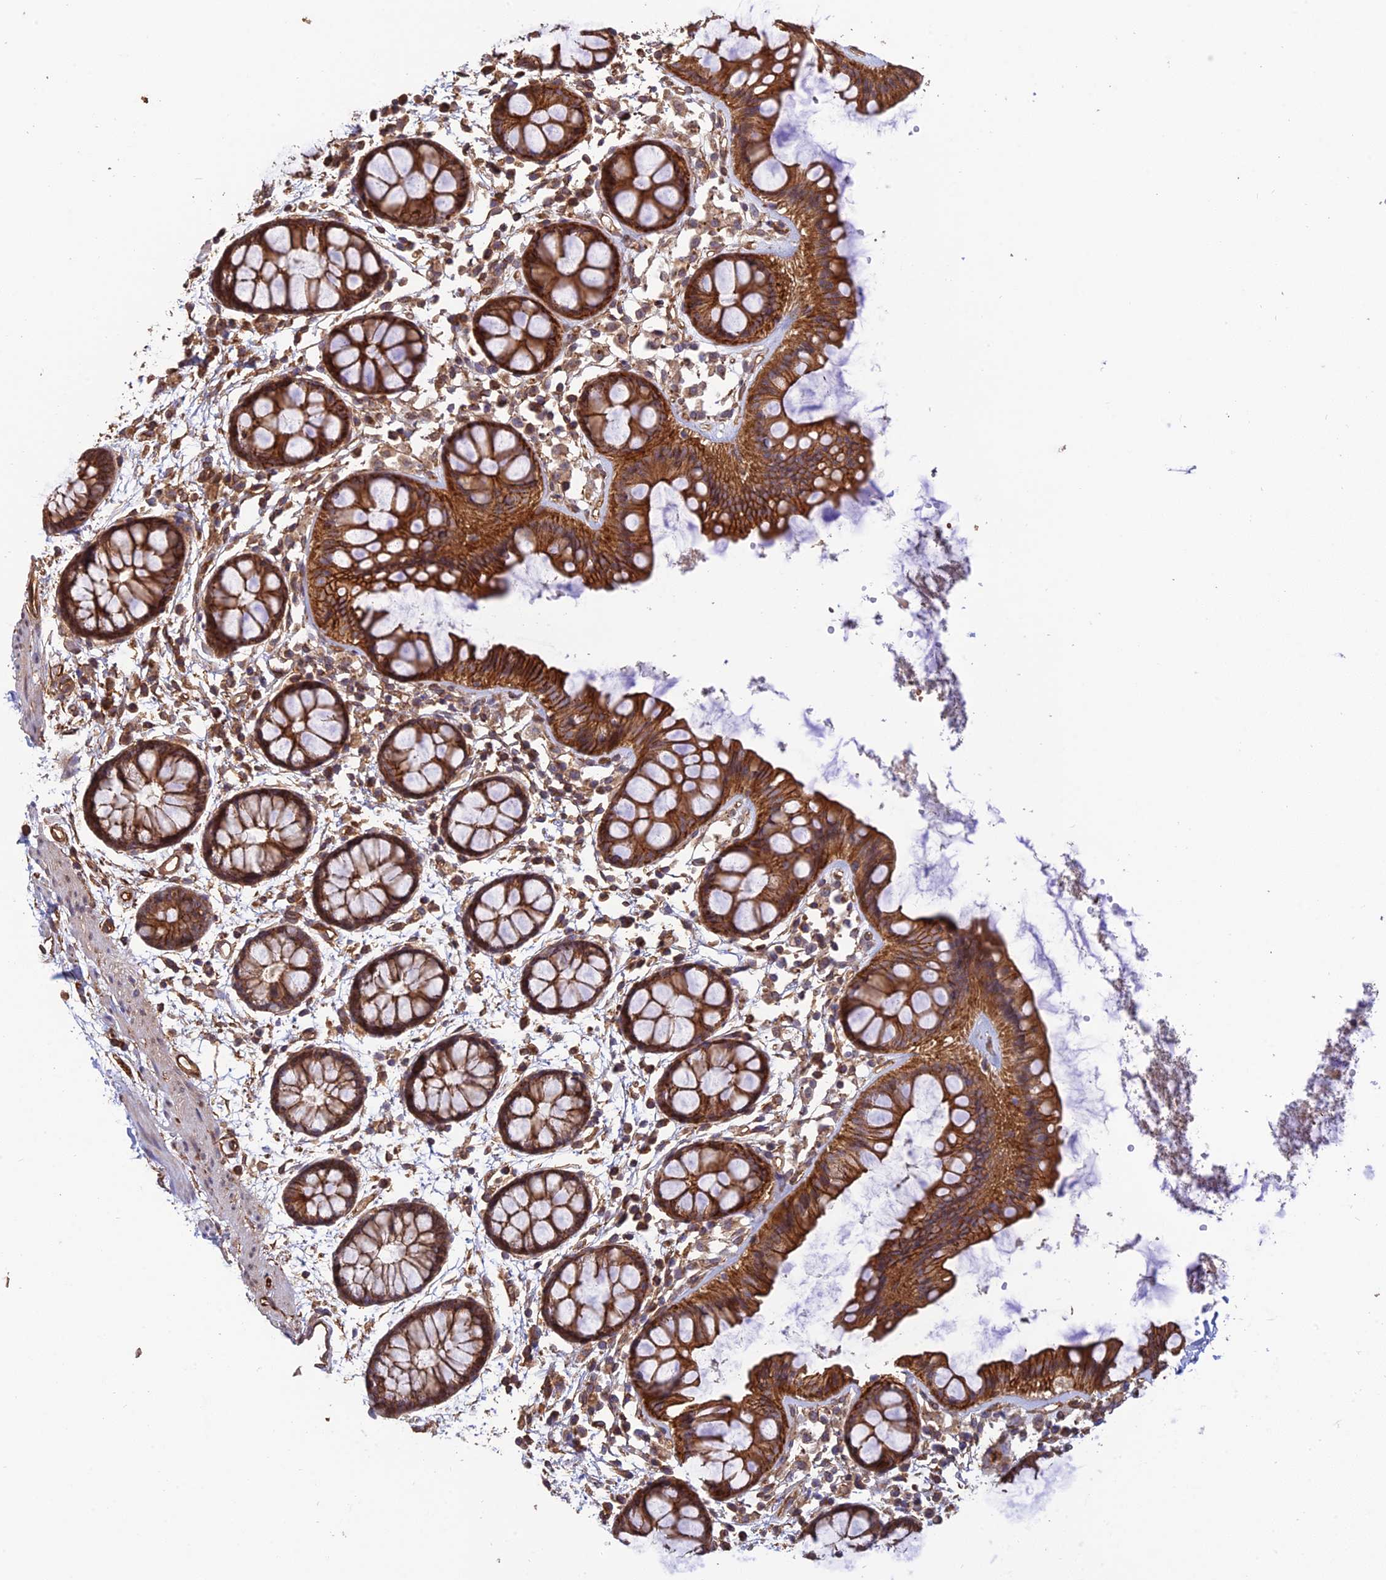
{"staining": {"intensity": "strong", "quantity": ">75%", "location": "cytoplasmic/membranous"}, "tissue": "rectum", "cell_type": "Glandular cells", "image_type": "normal", "snomed": [{"axis": "morphology", "description": "Normal tissue, NOS"}, {"axis": "topography", "description": "Rectum"}], "caption": "An image showing strong cytoplasmic/membranous expression in about >75% of glandular cells in unremarkable rectum, as visualized by brown immunohistochemical staining.", "gene": "HOMER2", "patient": {"sex": "female", "age": 66}}